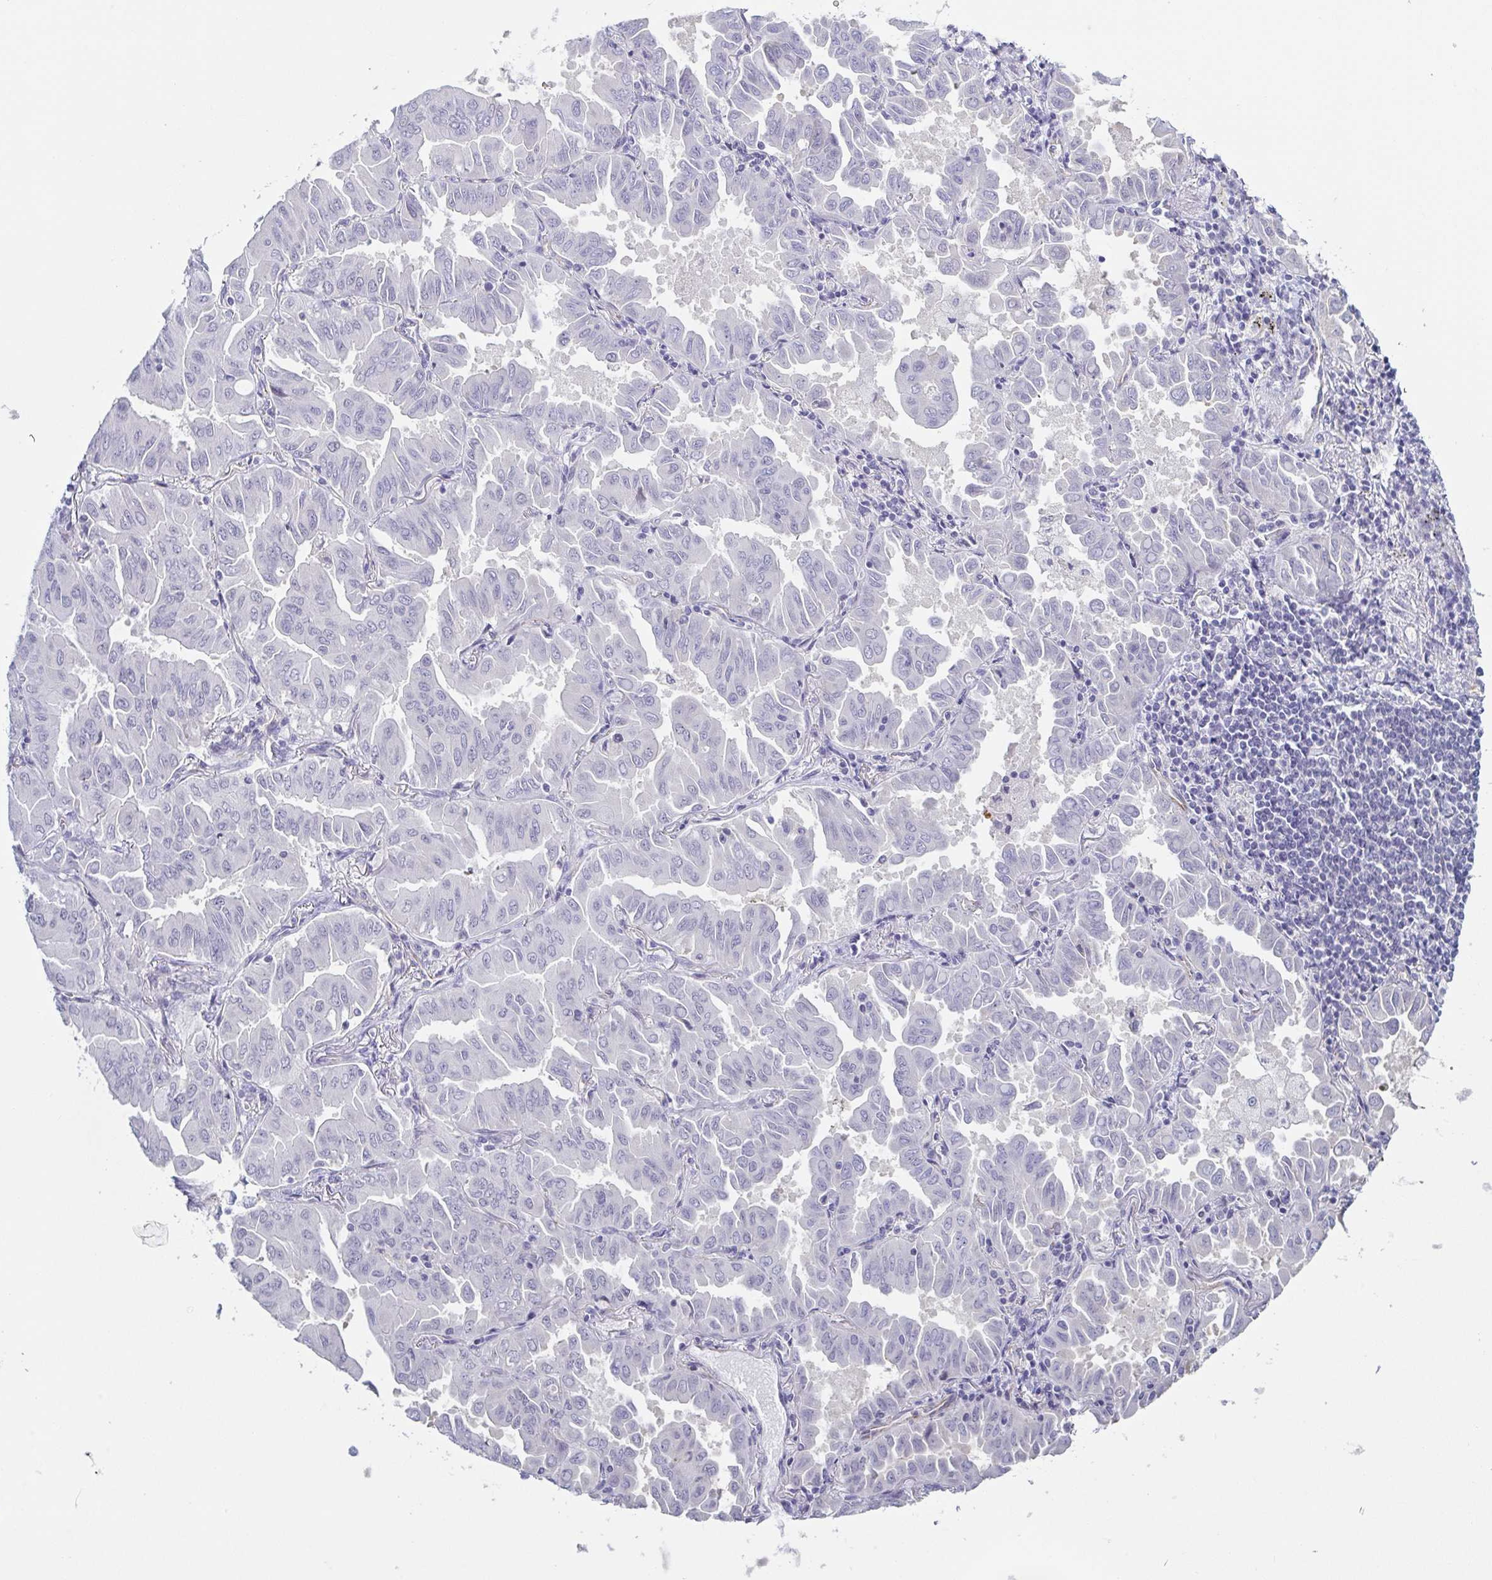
{"staining": {"intensity": "negative", "quantity": "none", "location": "none"}, "tissue": "lung cancer", "cell_type": "Tumor cells", "image_type": "cancer", "snomed": [{"axis": "morphology", "description": "Adenocarcinoma, NOS"}, {"axis": "topography", "description": "Lung"}], "caption": "High power microscopy image of an immunohistochemistry image of adenocarcinoma (lung), revealing no significant positivity in tumor cells.", "gene": "COL17A1", "patient": {"sex": "male", "age": 64}}